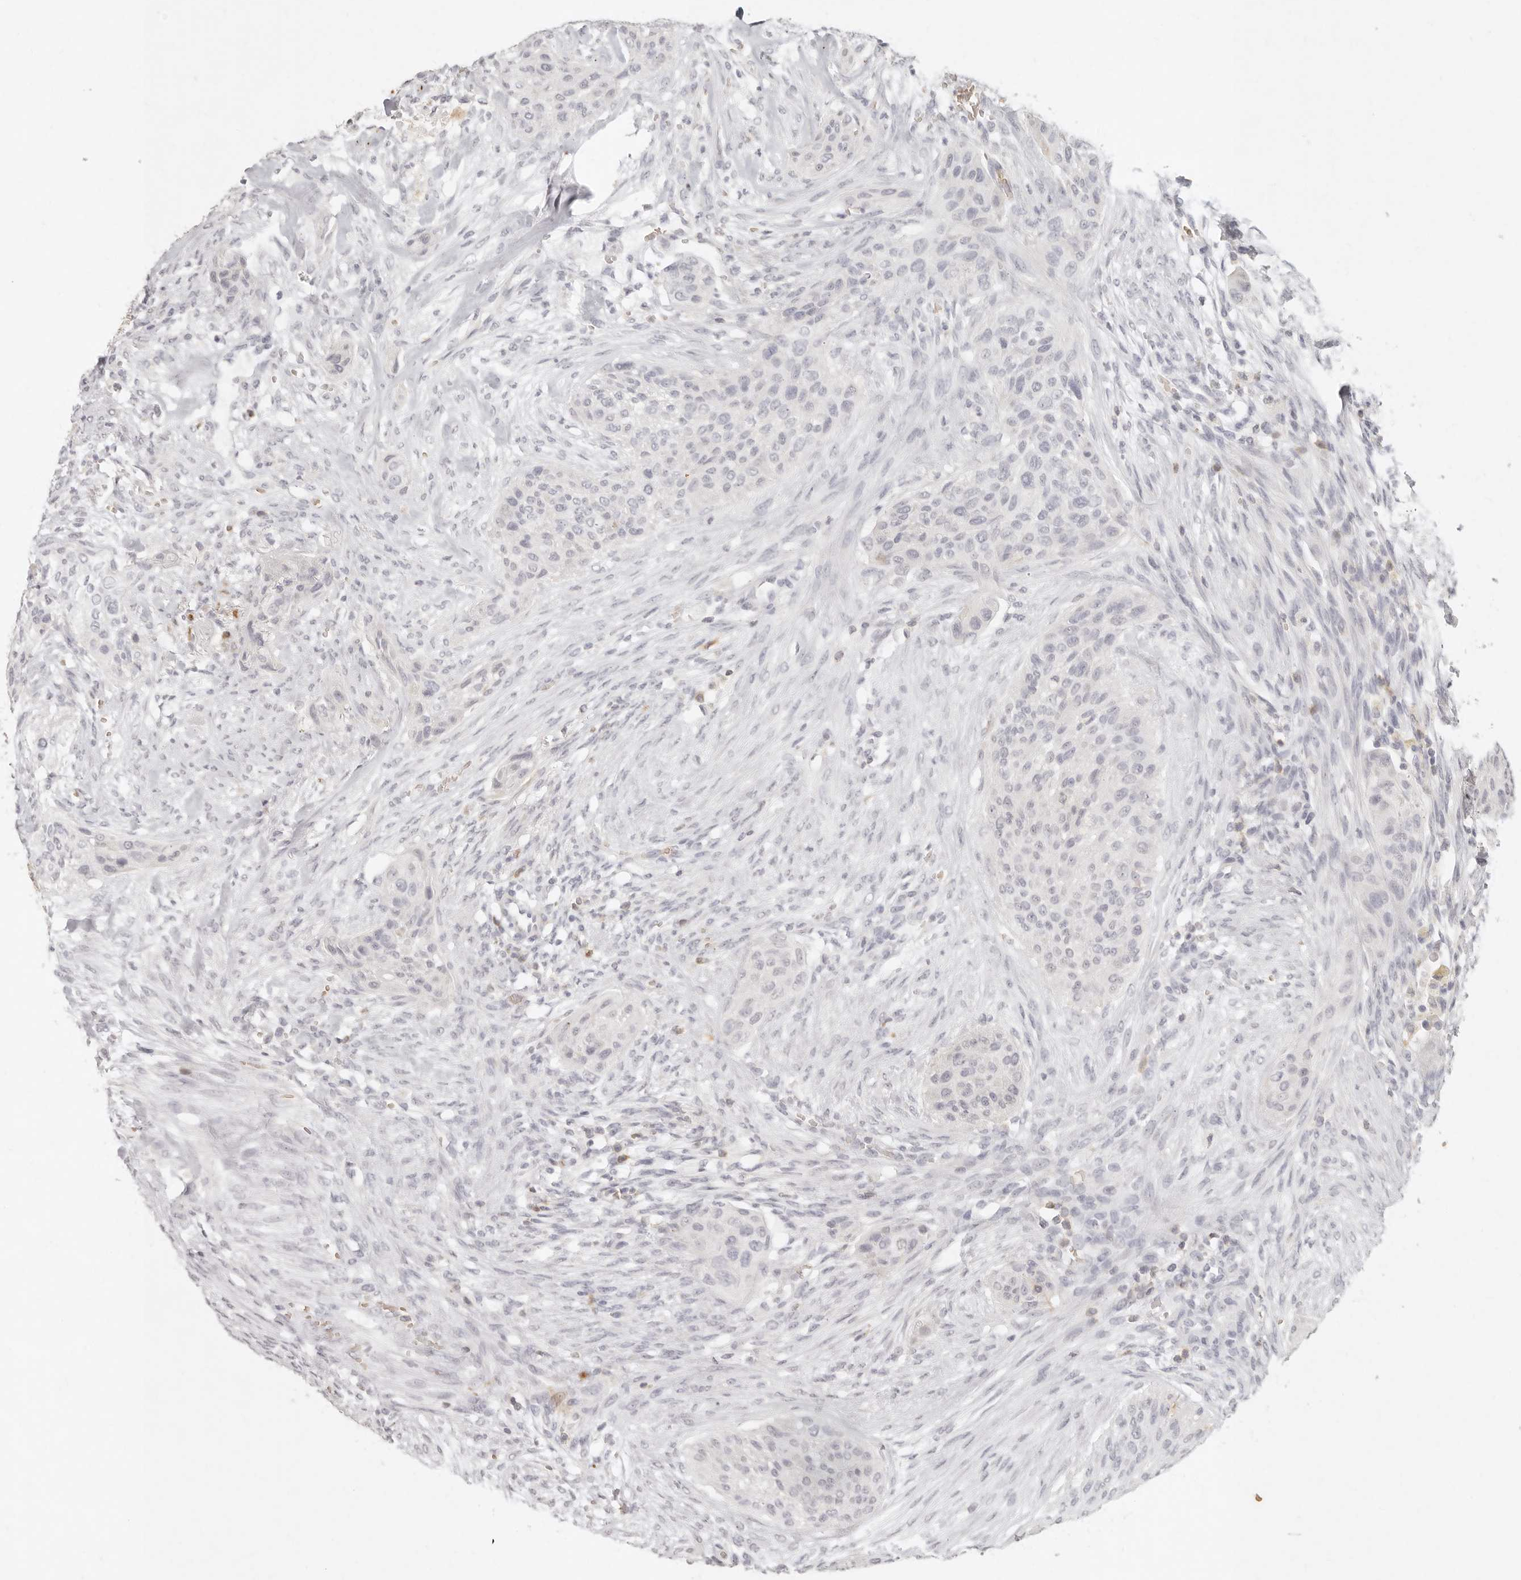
{"staining": {"intensity": "negative", "quantity": "none", "location": "none"}, "tissue": "urothelial cancer", "cell_type": "Tumor cells", "image_type": "cancer", "snomed": [{"axis": "morphology", "description": "Urothelial carcinoma, High grade"}, {"axis": "topography", "description": "Urinary bladder"}], "caption": "A histopathology image of urothelial cancer stained for a protein displays no brown staining in tumor cells.", "gene": "NIBAN1", "patient": {"sex": "male", "age": 35}}